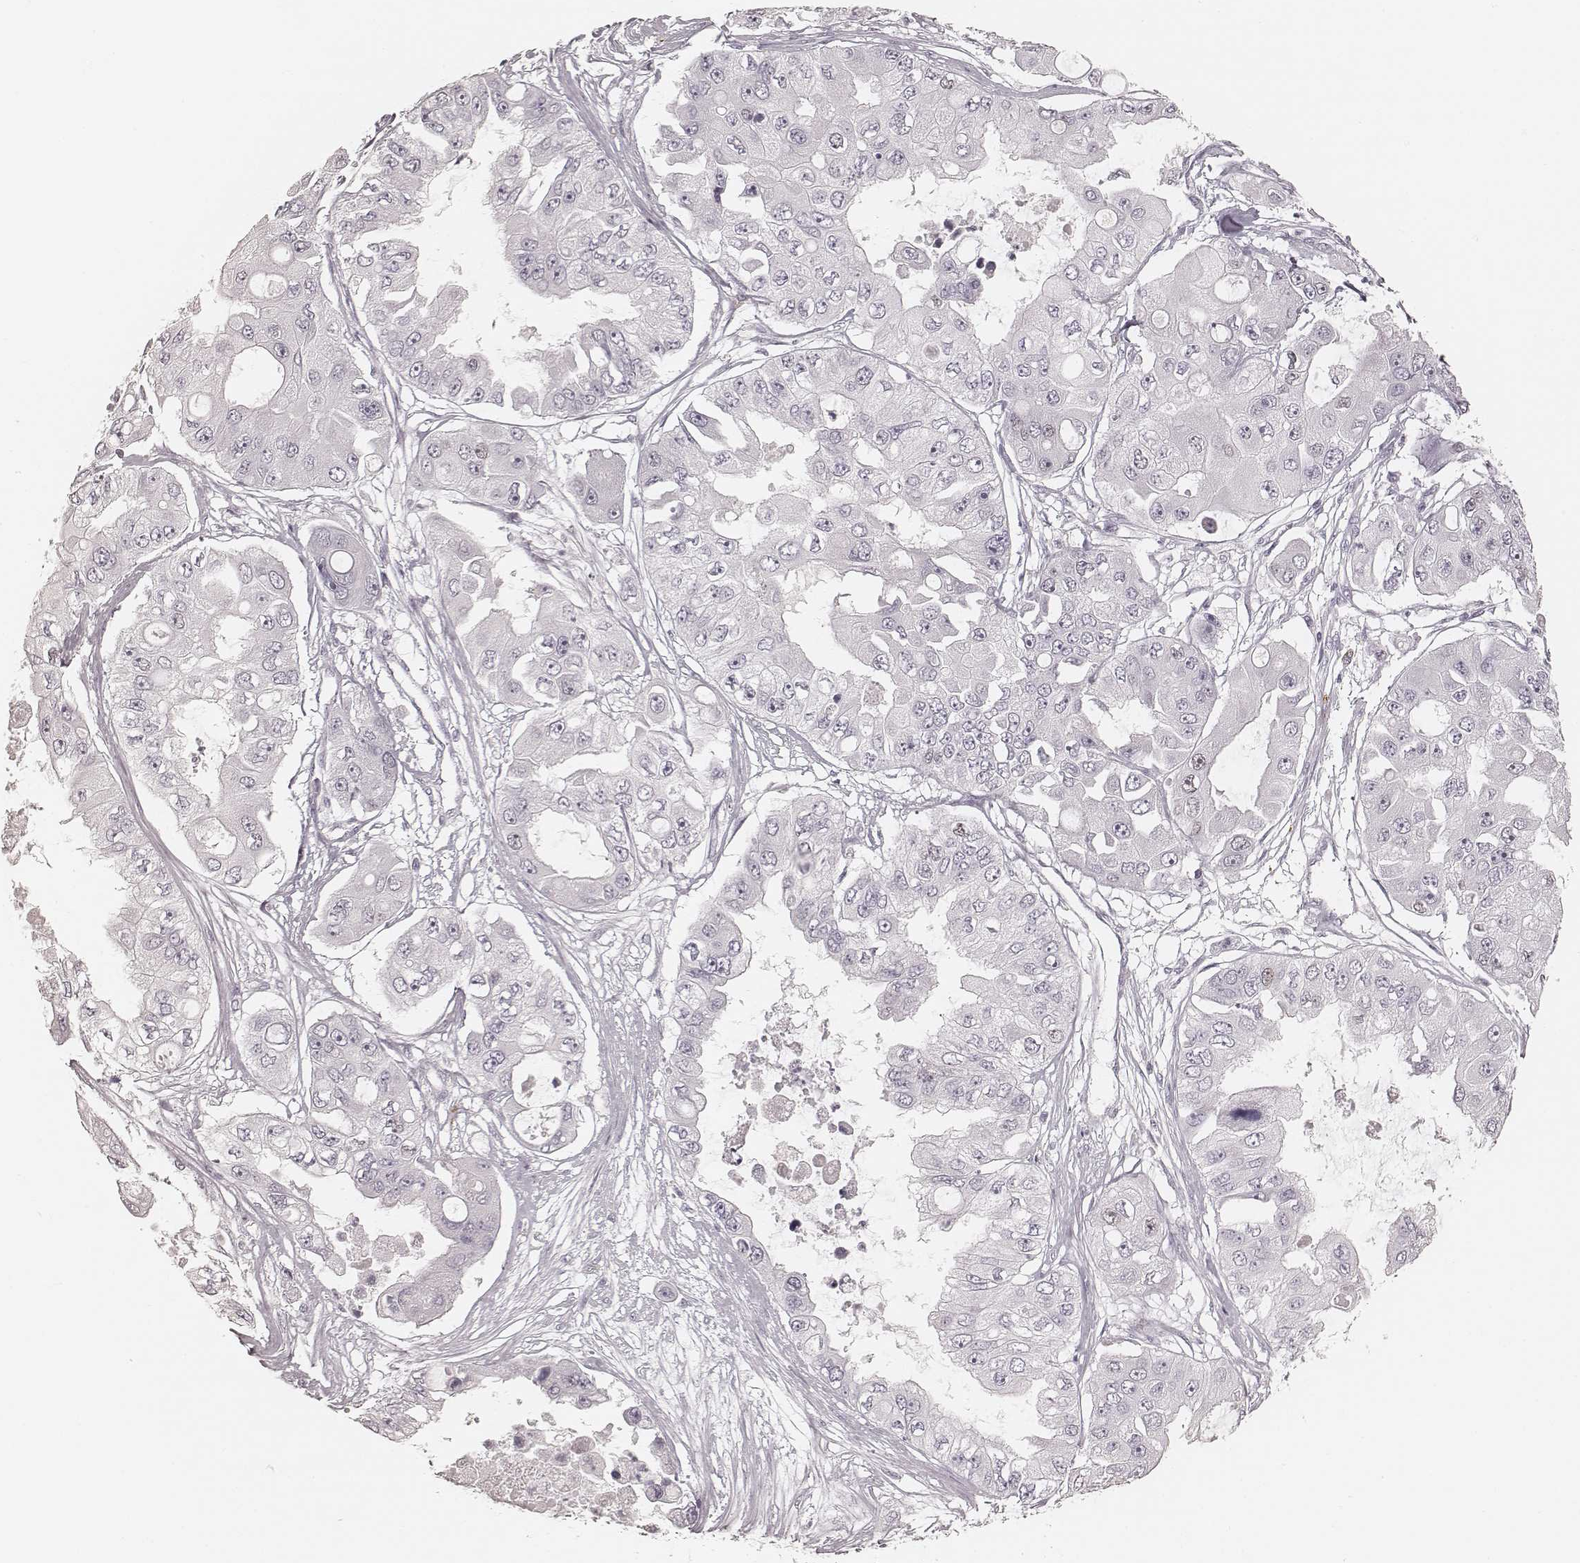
{"staining": {"intensity": "weak", "quantity": "<25%", "location": "nuclear"}, "tissue": "ovarian cancer", "cell_type": "Tumor cells", "image_type": "cancer", "snomed": [{"axis": "morphology", "description": "Cystadenocarcinoma, serous, NOS"}, {"axis": "topography", "description": "Ovary"}], "caption": "High power microscopy photomicrograph of an immunohistochemistry photomicrograph of ovarian cancer, revealing no significant positivity in tumor cells.", "gene": "TEX37", "patient": {"sex": "female", "age": 56}}